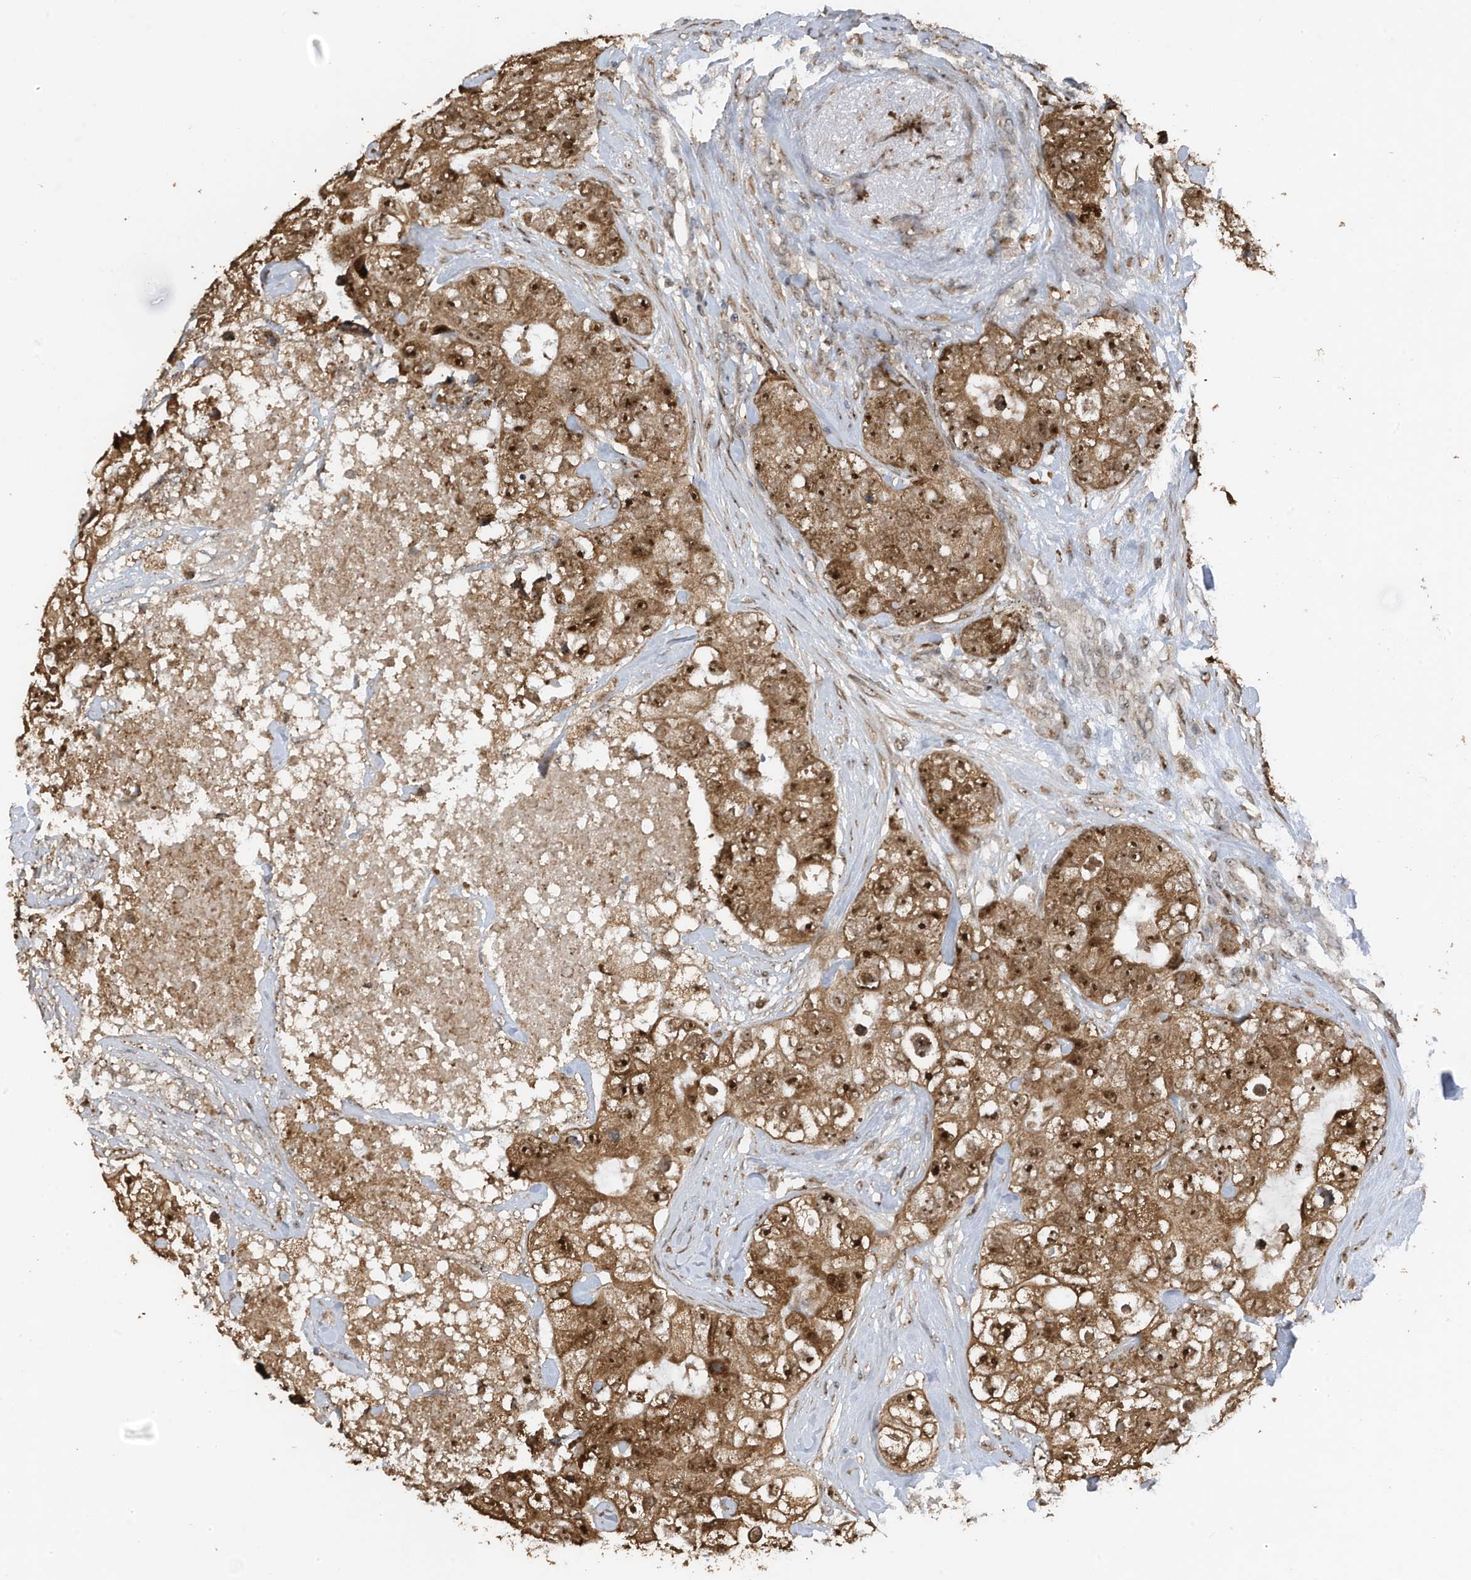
{"staining": {"intensity": "strong", "quantity": ">75%", "location": "cytoplasmic/membranous,nuclear"}, "tissue": "breast cancer", "cell_type": "Tumor cells", "image_type": "cancer", "snomed": [{"axis": "morphology", "description": "Duct carcinoma"}, {"axis": "topography", "description": "Breast"}], "caption": "Breast intraductal carcinoma was stained to show a protein in brown. There is high levels of strong cytoplasmic/membranous and nuclear expression in about >75% of tumor cells.", "gene": "ERLEC1", "patient": {"sex": "female", "age": 62}}